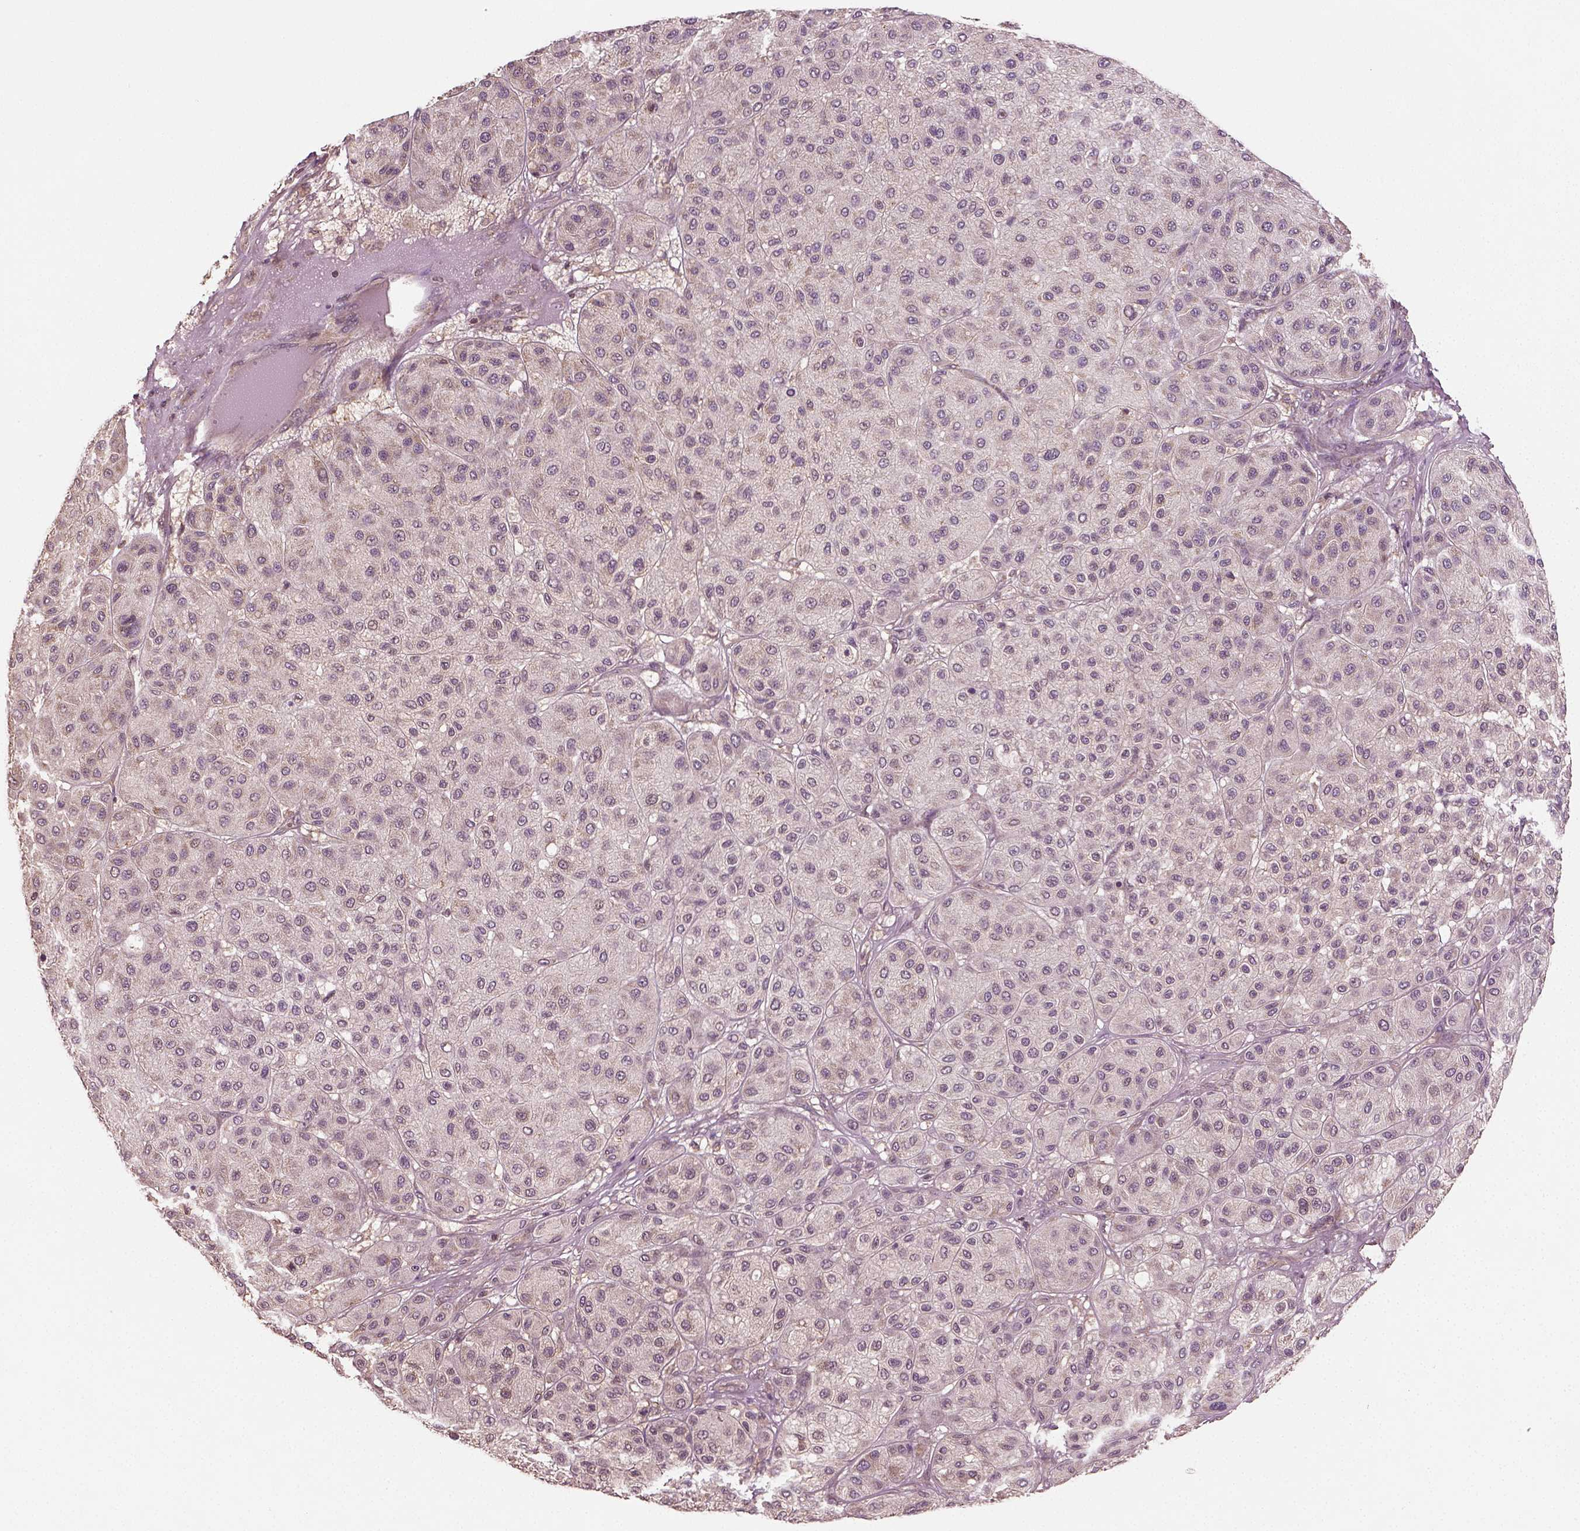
{"staining": {"intensity": "weak", "quantity": "<25%", "location": "cytoplasmic/membranous"}, "tissue": "melanoma", "cell_type": "Tumor cells", "image_type": "cancer", "snomed": [{"axis": "morphology", "description": "Malignant melanoma, Metastatic site"}, {"axis": "topography", "description": "Smooth muscle"}], "caption": "The photomicrograph reveals no staining of tumor cells in malignant melanoma (metastatic site).", "gene": "ERV3-1", "patient": {"sex": "male", "age": 41}}